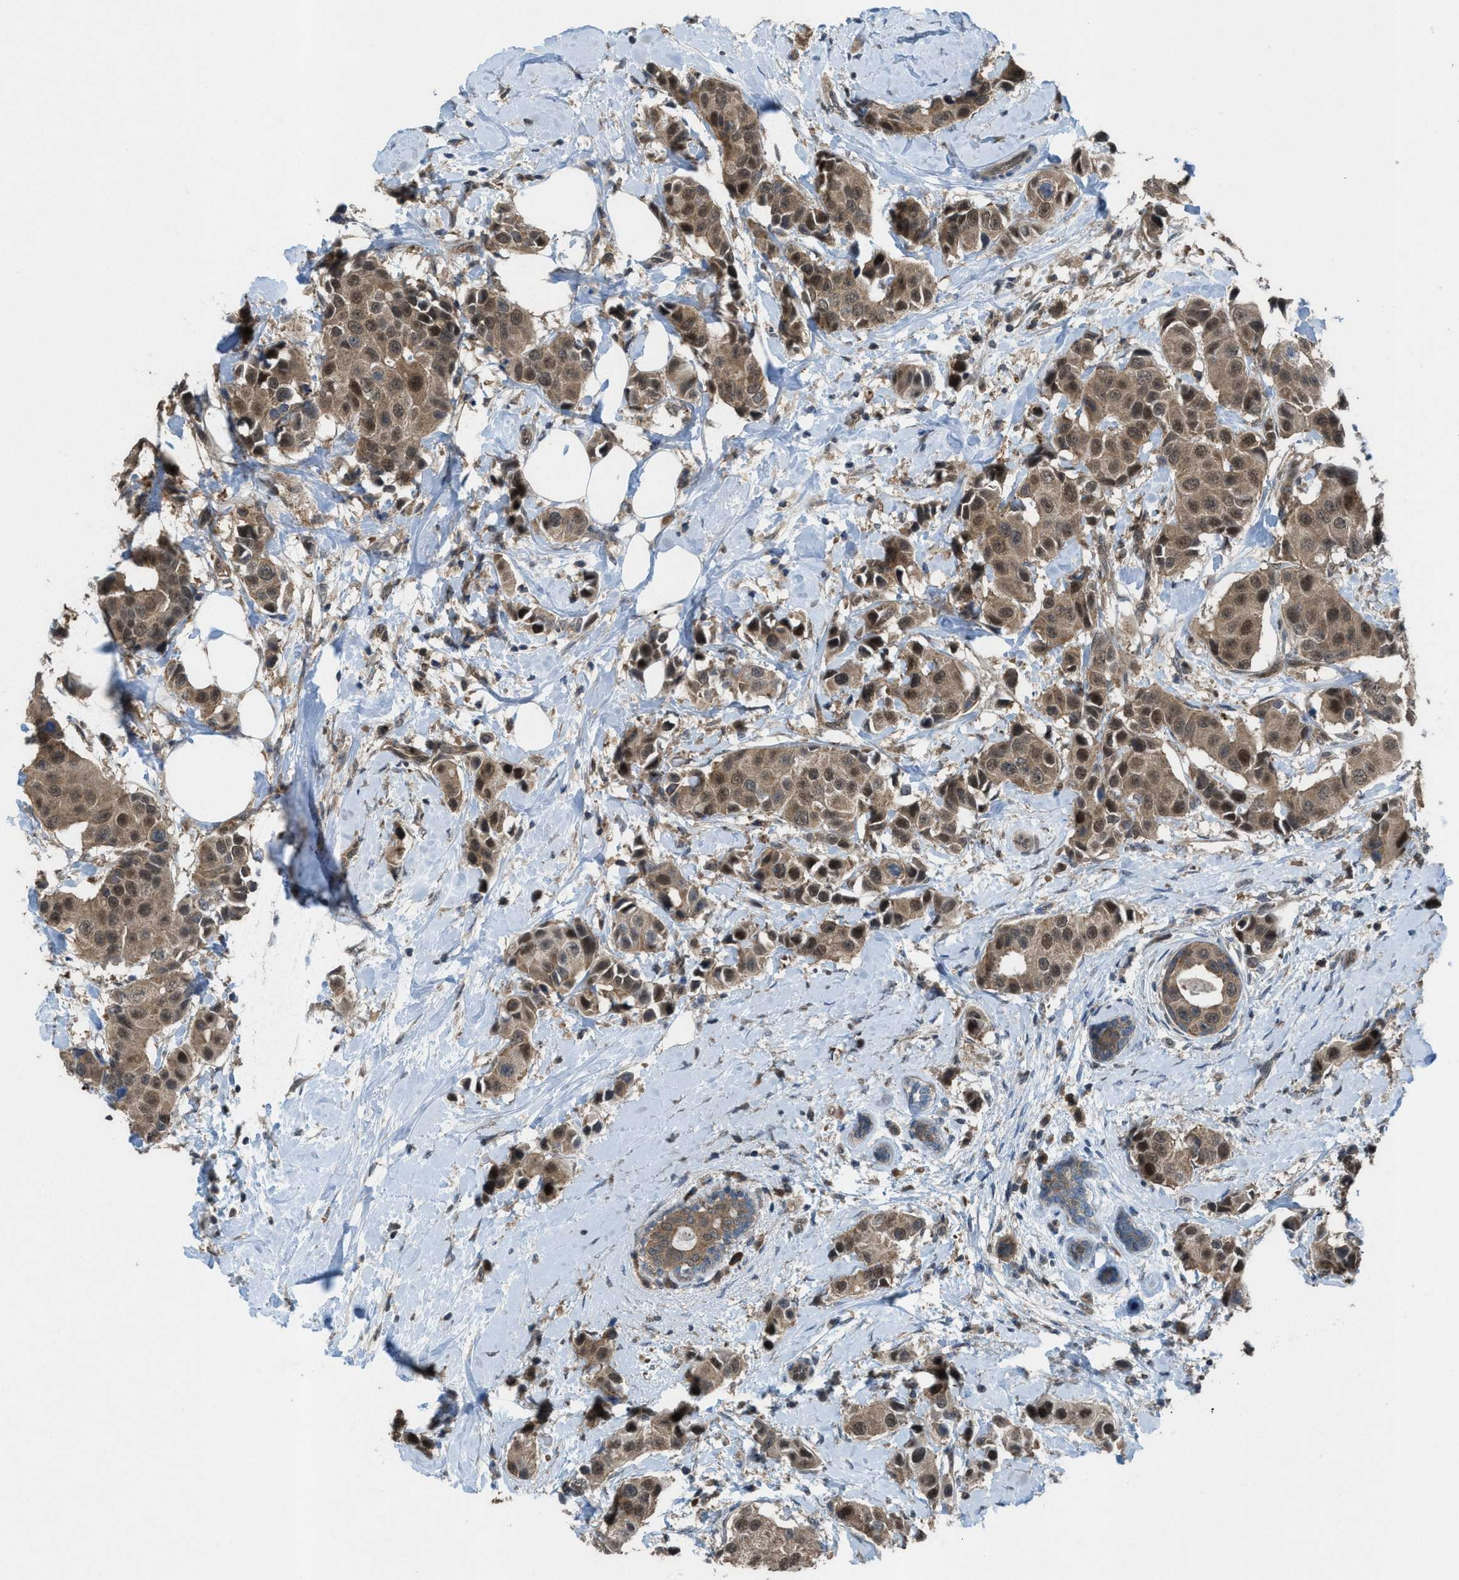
{"staining": {"intensity": "moderate", "quantity": ">75%", "location": "cytoplasmic/membranous,nuclear"}, "tissue": "breast cancer", "cell_type": "Tumor cells", "image_type": "cancer", "snomed": [{"axis": "morphology", "description": "Normal tissue, NOS"}, {"axis": "morphology", "description": "Duct carcinoma"}, {"axis": "topography", "description": "Breast"}], "caption": "Immunohistochemistry (IHC) image of neoplastic tissue: human breast cancer stained using immunohistochemistry (IHC) shows medium levels of moderate protein expression localized specifically in the cytoplasmic/membranous and nuclear of tumor cells, appearing as a cytoplasmic/membranous and nuclear brown color.", "gene": "PLAA", "patient": {"sex": "female", "age": 39}}